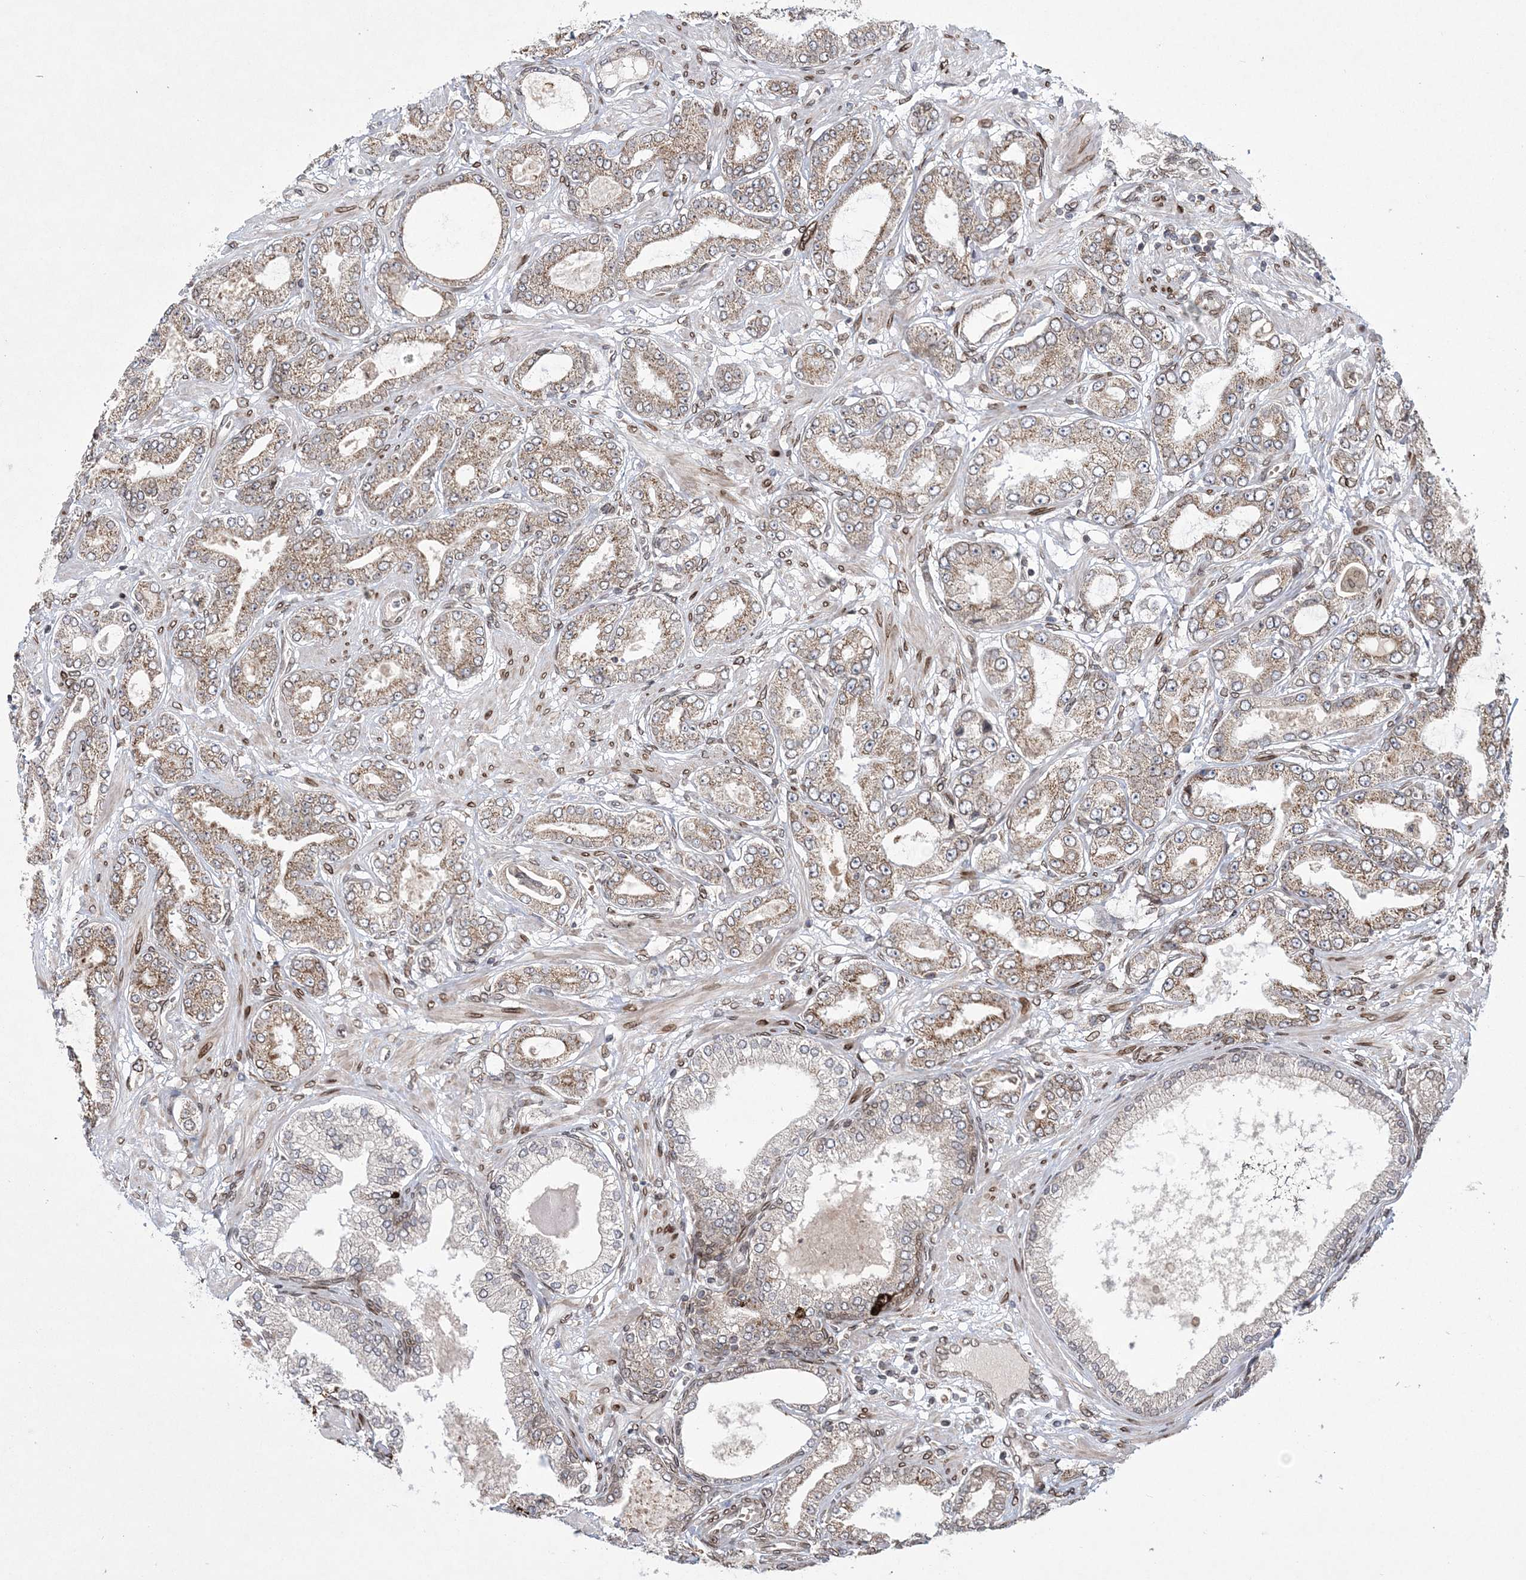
{"staining": {"intensity": "weak", "quantity": ">75%", "location": "cytoplasmic/membranous"}, "tissue": "prostate cancer", "cell_type": "Tumor cells", "image_type": "cancer", "snomed": [{"axis": "morphology", "description": "Adenocarcinoma, Low grade"}, {"axis": "topography", "description": "Prostate"}], "caption": "Immunohistochemical staining of human low-grade adenocarcinoma (prostate) displays weak cytoplasmic/membranous protein positivity in about >75% of tumor cells. (DAB (3,3'-diaminobenzidine) IHC, brown staining for protein, blue staining for nuclei).", "gene": "DNAJC27", "patient": {"sex": "male", "age": 63}}